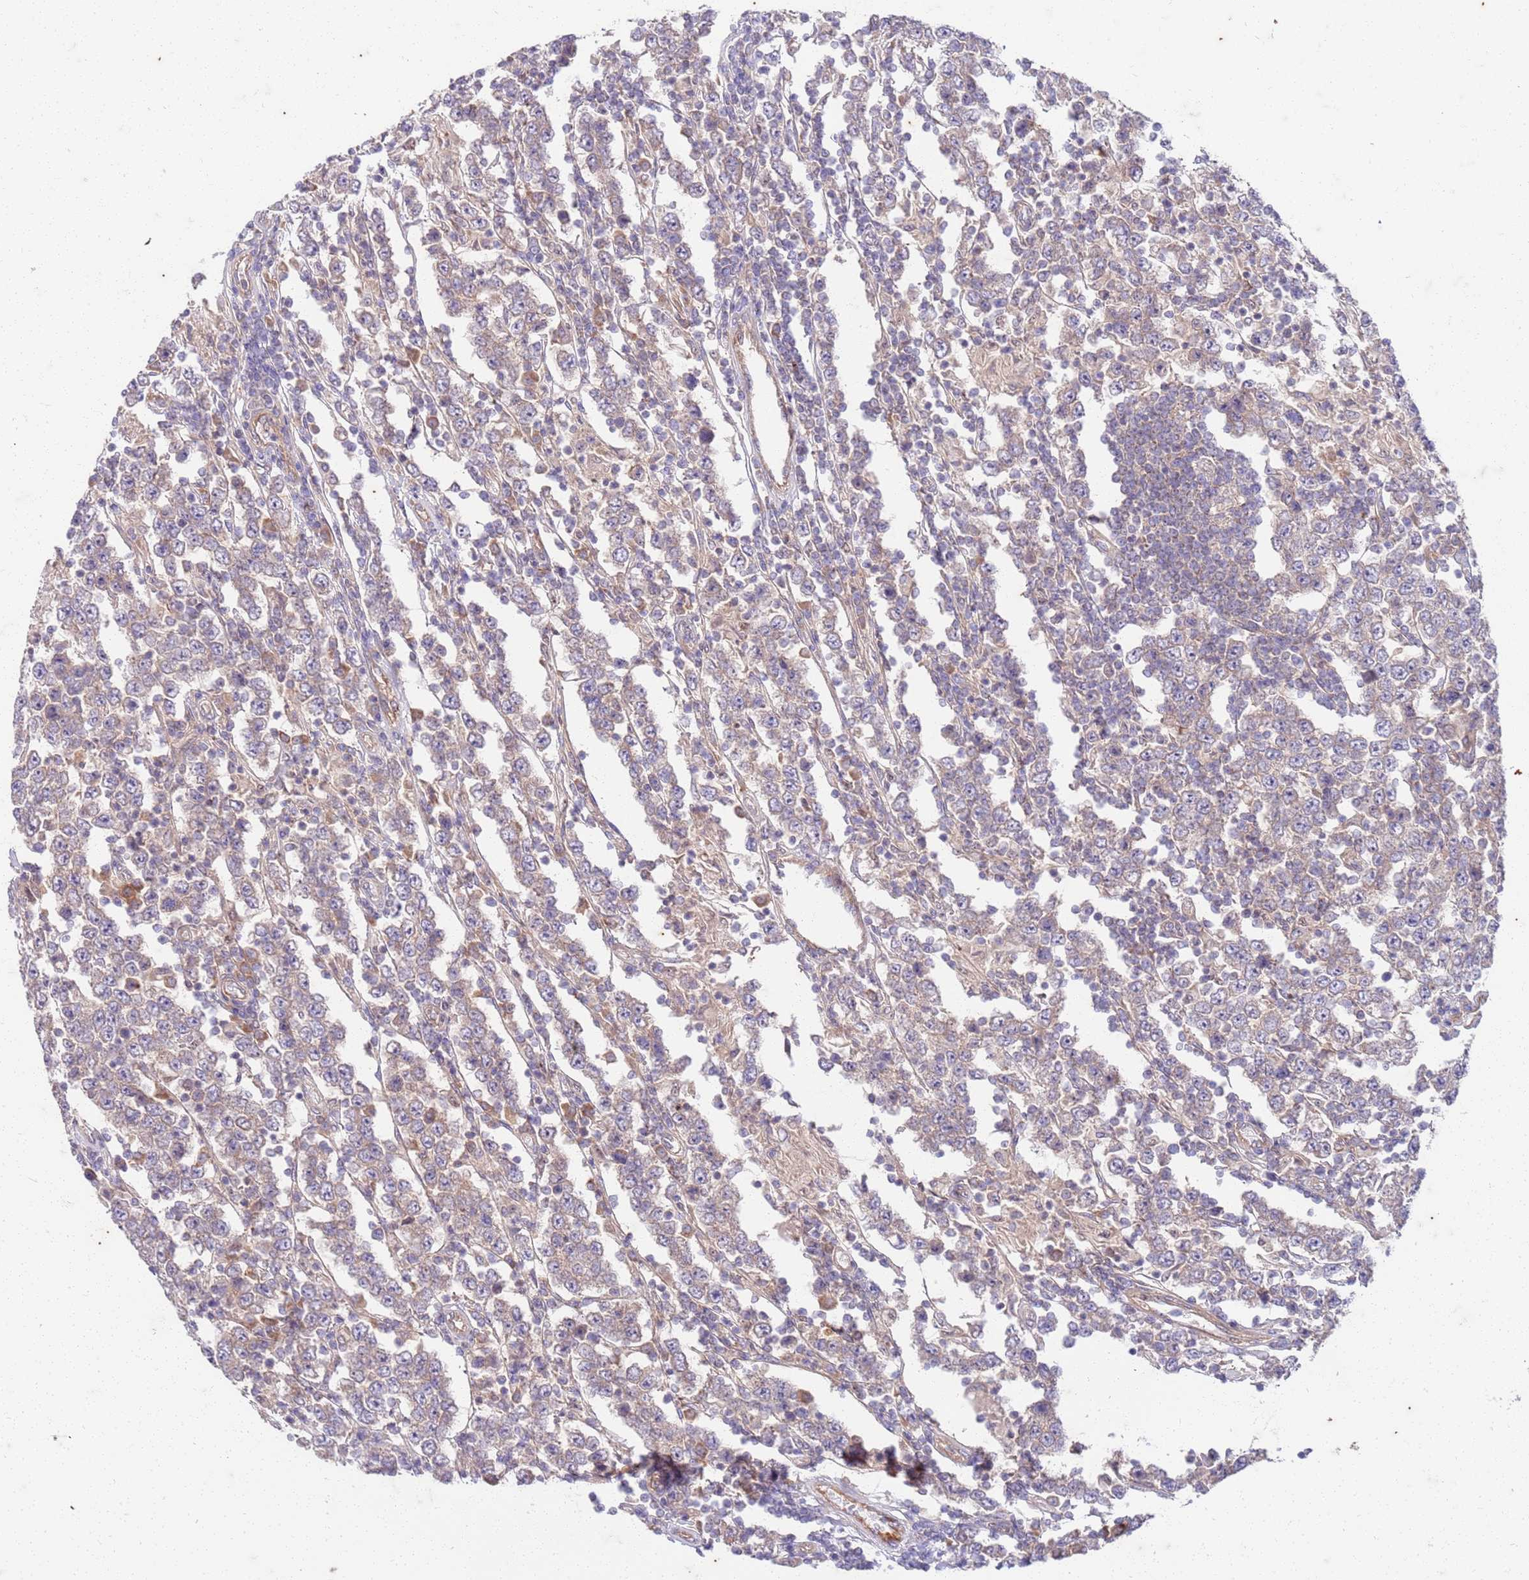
{"staining": {"intensity": "weak", "quantity": "25%-75%", "location": "cytoplasmic/membranous"}, "tissue": "testis cancer", "cell_type": "Tumor cells", "image_type": "cancer", "snomed": [{"axis": "morphology", "description": "Normal tissue, NOS"}, {"axis": "morphology", "description": "Urothelial carcinoma, High grade"}, {"axis": "morphology", "description": "Seminoma, NOS"}, {"axis": "morphology", "description": "Carcinoma, Embryonal, NOS"}, {"axis": "topography", "description": "Urinary bladder"}, {"axis": "topography", "description": "Testis"}], "caption": "A brown stain labels weak cytoplasmic/membranous staining of a protein in human testis cancer (seminoma) tumor cells.", "gene": "OSBP", "patient": {"sex": "male", "age": 41}}